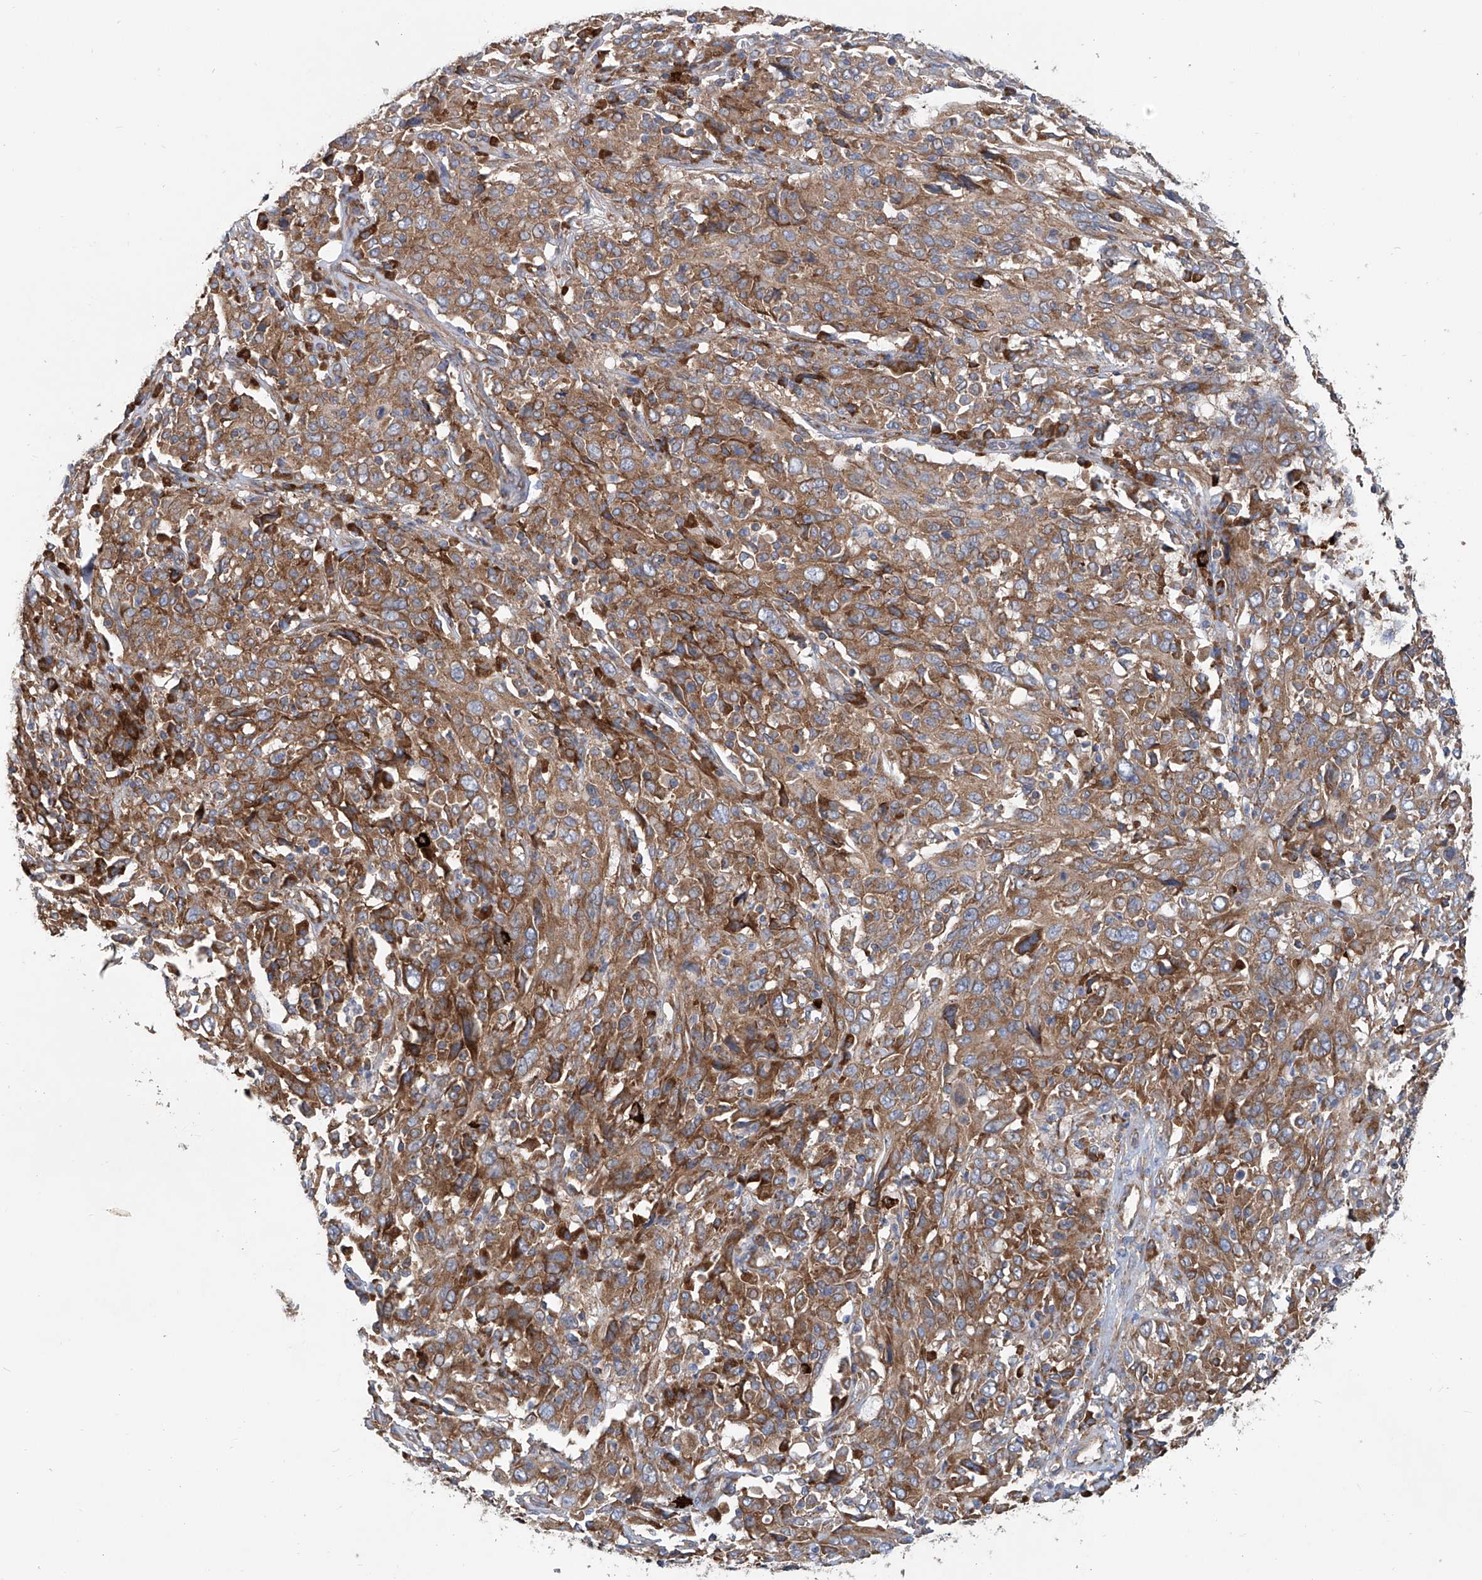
{"staining": {"intensity": "moderate", "quantity": ">75%", "location": "cytoplasmic/membranous"}, "tissue": "cervical cancer", "cell_type": "Tumor cells", "image_type": "cancer", "snomed": [{"axis": "morphology", "description": "Squamous cell carcinoma, NOS"}, {"axis": "topography", "description": "Cervix"}], "caption": "Squamous cell carcinoma (cervical) tissue exhibits moderate cytoplasmic/membranous positivity in approximately >75% of tumor cells", "gene": "SENP2", "patient": {"sex": "female", "age": 46}}